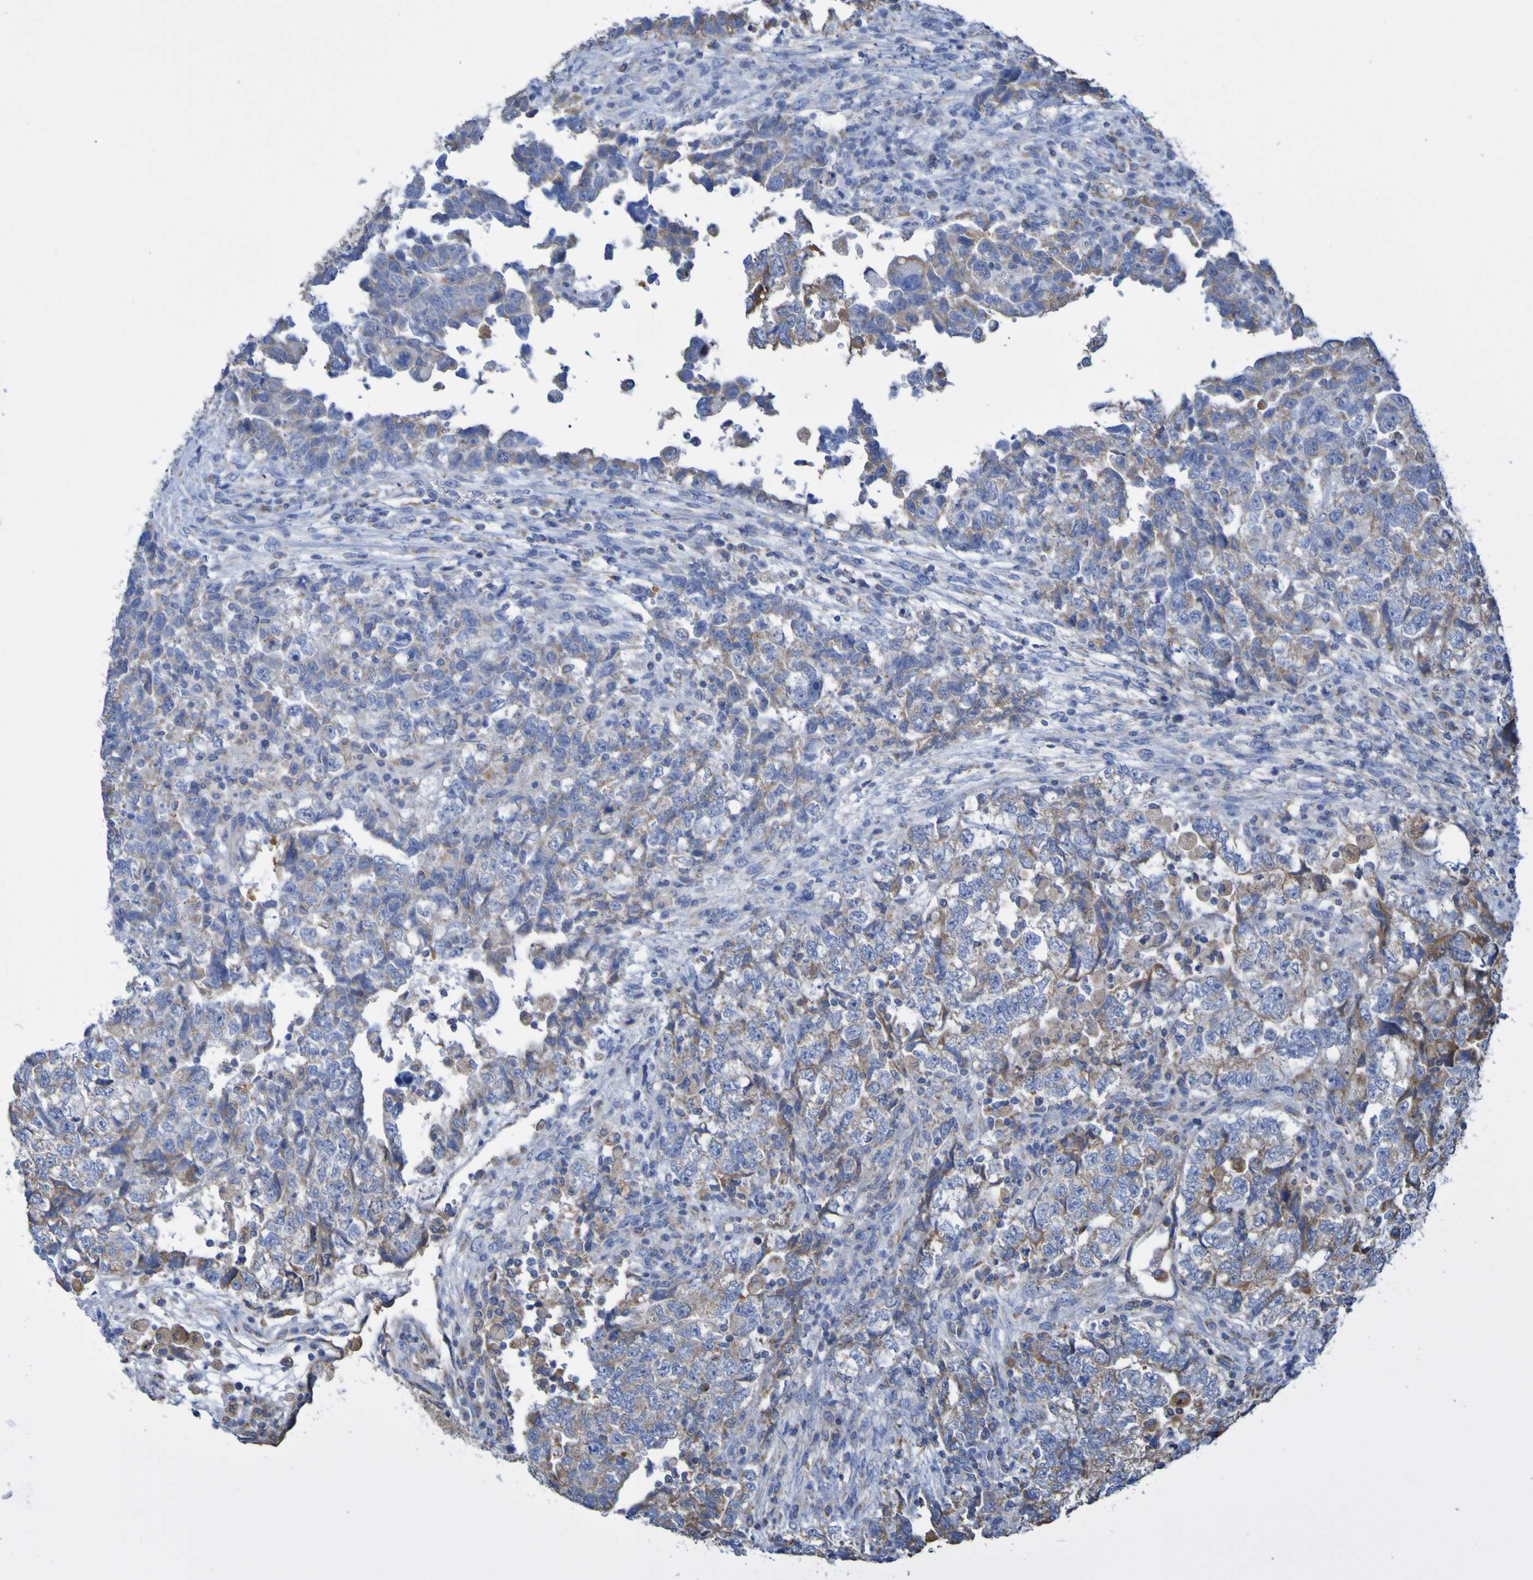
{"staining": {"intensity": "weak", "quantity": ">75%", "location": "cytoplasmic/membranous"}, "tissue": "testis cancer", "cell_type": "Tumor cells", "image_type": "cancer", "snomed": [{"axis": "morphology", "description": "Carcinoma, Embryonal, NOS"}, {"axis": "topography", "description": "Testis"}], "caption": "Immunohistochemistry histopathology image of testis embryonal carcinoma stained for a protein (brown), which reveals low levels of weak cytoplasmic/membranous staining in approximately >75% of tumor cells.", "gene": "CNTN2", "patient": {"sex": "male", "age": 36}}